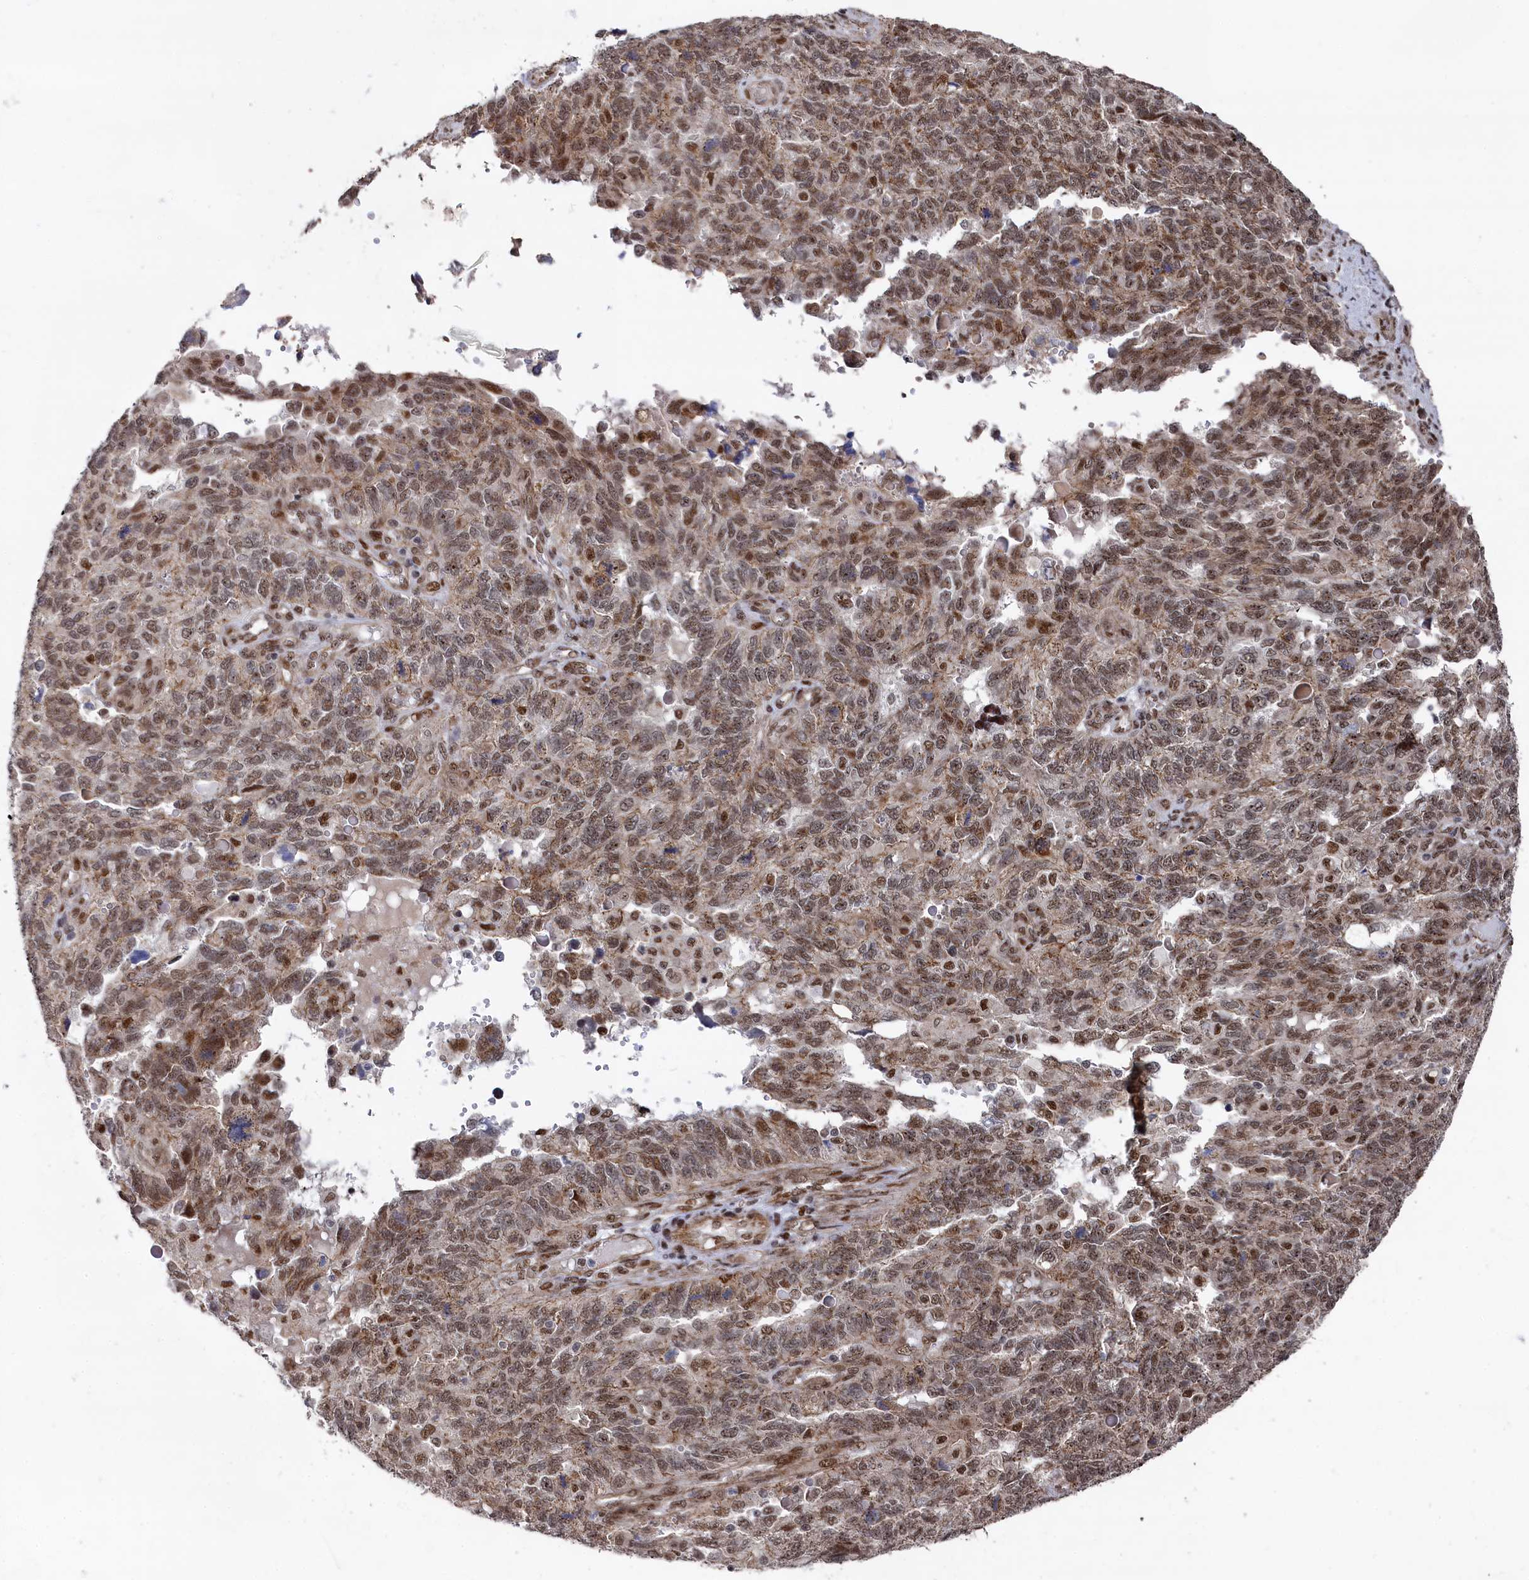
{"staining": {"intensity": "moderate", "quantity": "25%-75%", "location": "cytoplasmic/membranous,nuclear"}, "tissue": "endometrial cancer", "cell_type": "Tumor cells", "image_type": "cancer", "snomed": [{"axis": "morphology", "description": "Adenocarcinoma, NOS"}, {"axis": "topography", "description": "Endometrium"}], "caption": "Endometrial cancer stained for a protein (brown) demonstrates moderate cytoplasmic/membranous and nuclear positive expression in approximately 25%-75% of tumor cells.", "gene": "BUB3", "patient": {"sex": "female", "age": 66}}